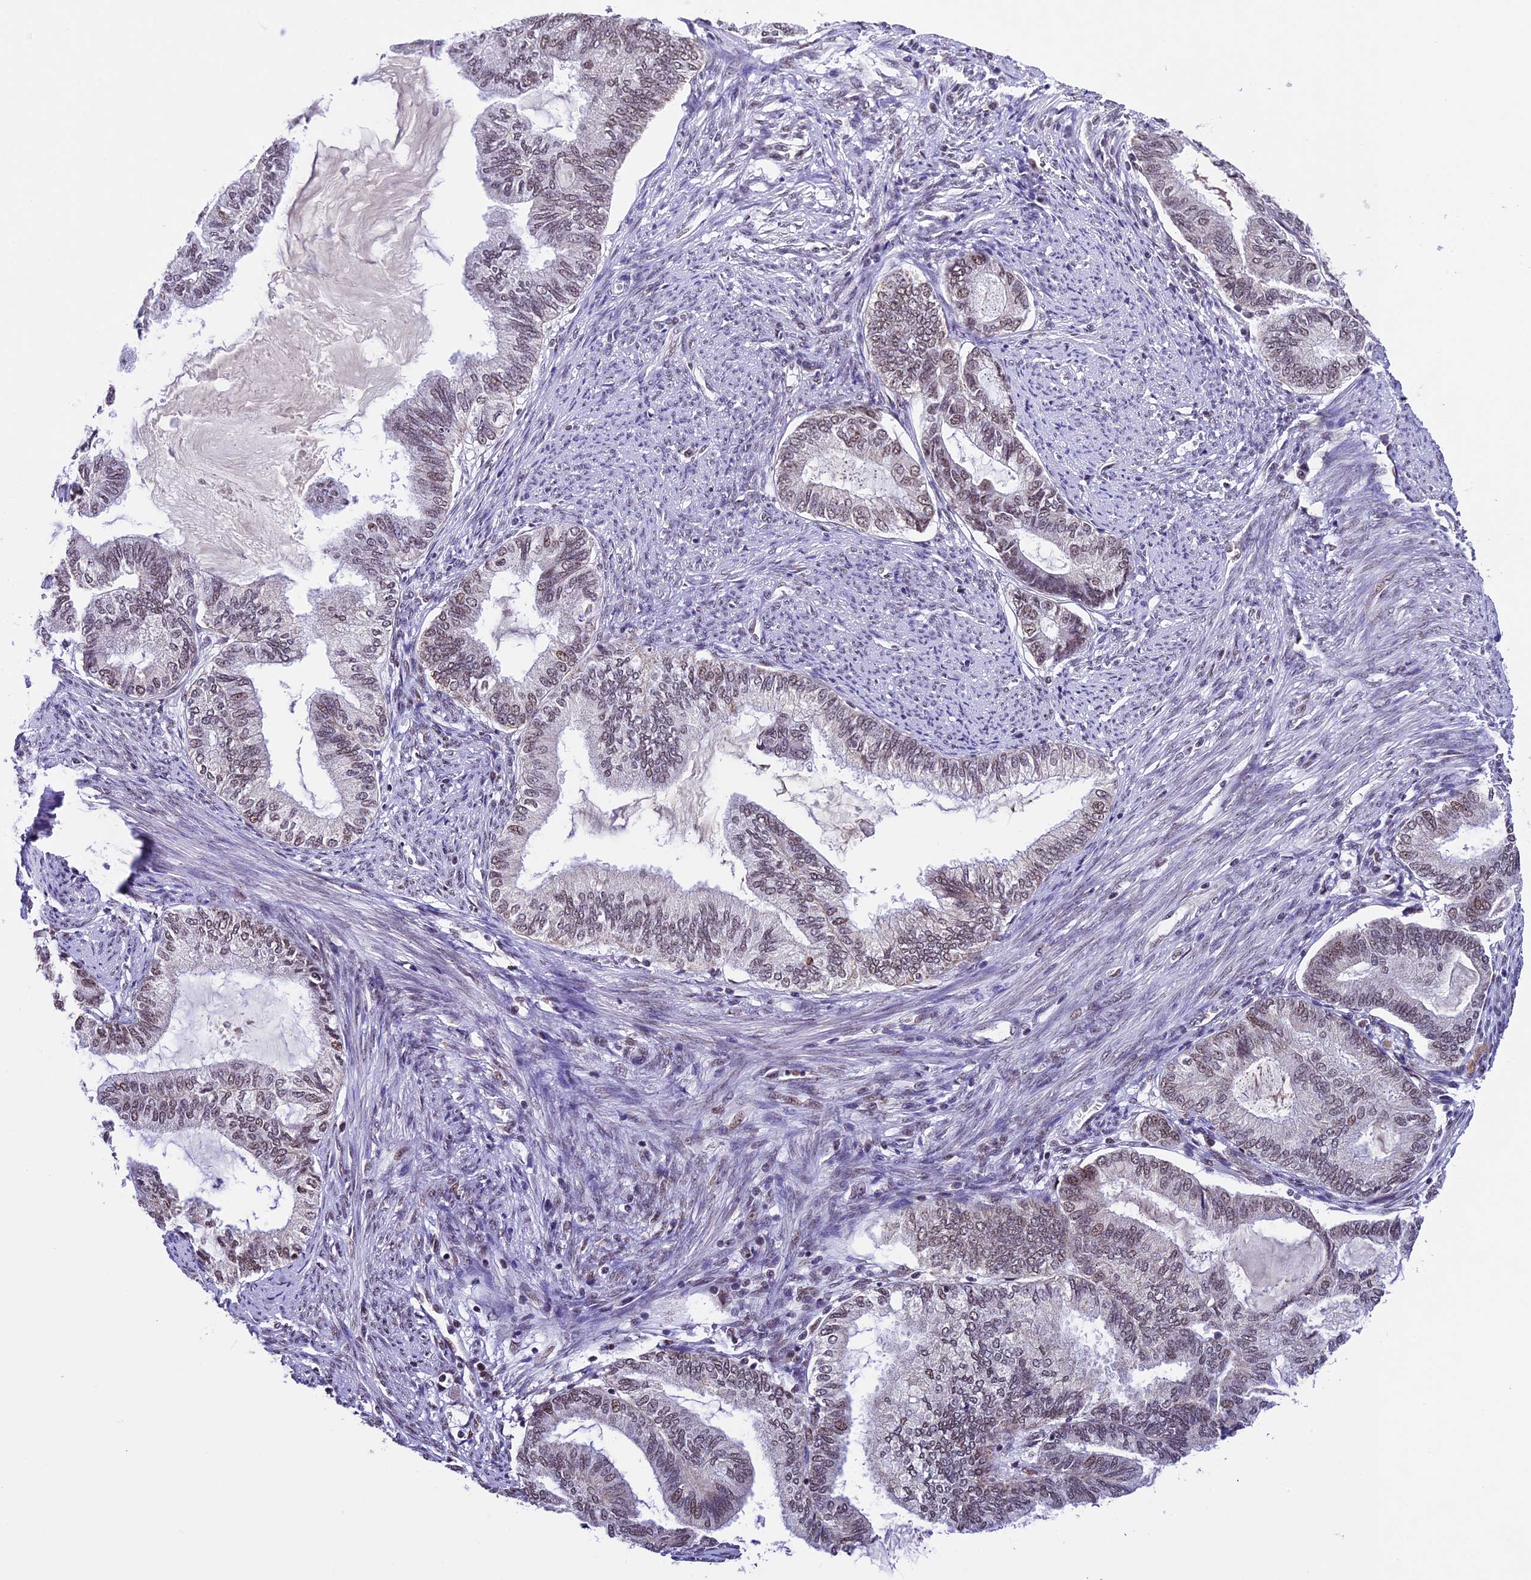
{"staining": {"intensity": "weak", "quantity": "25%-75%", "location": "nuclear"}, "tissue": "endometrial cancer", "cell_type": "Tumor cells", "image_type": "cancer", "snomed": [{"axis": "morphology", "description": "Adenocarcinoma, NOS"}, {"axis": "topography", "description": "Endometrium"}], "caption": "Immunohistochemical staining of adenocarcinoma (endometrial) demonstrates low levels of weak nuclear protein staining in about 25%-75% of tumor cells.", "gene": "CARS2", "patient": {"sex": "female", "age": 86}}